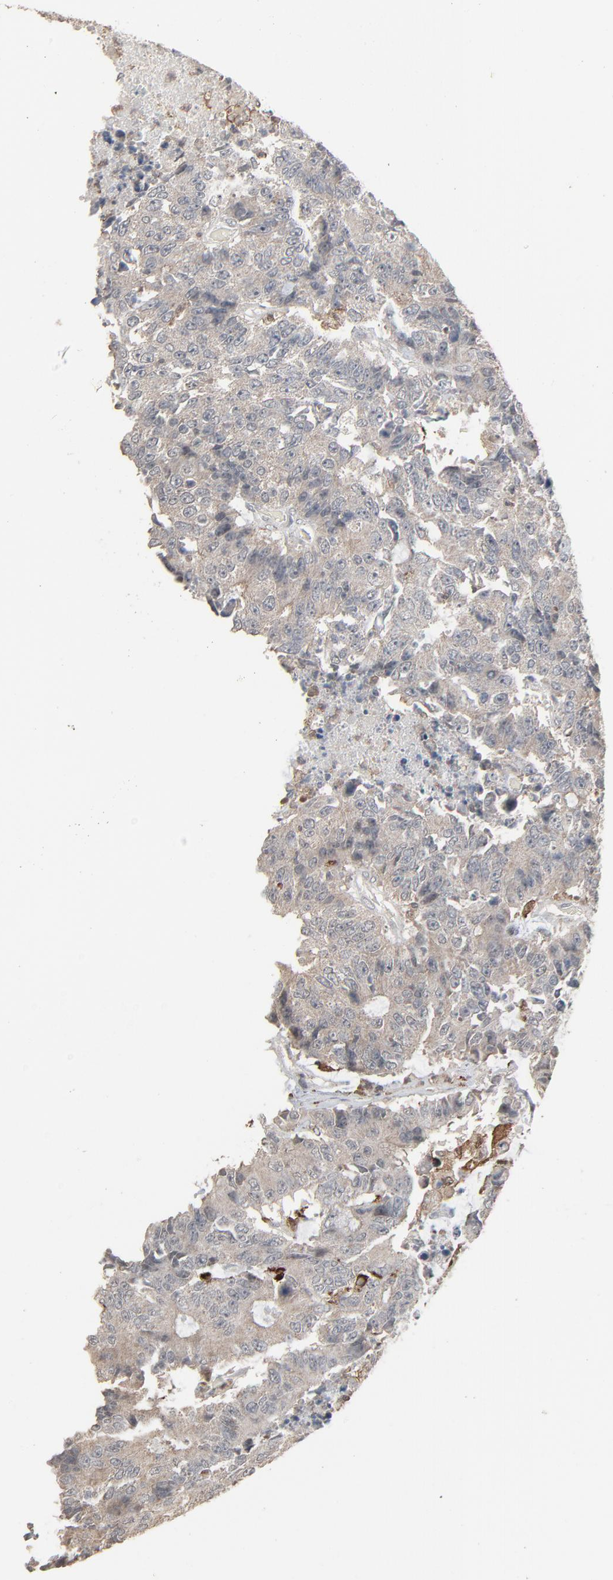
{"staining": {"intensity": "weak", "quantity": ">75%", "location": "cytoplasmic/membranous"}, "tissue": "colorectal cancer", "cell_type": "Tumor cells", "image_type": "cancer", "snomed": [{"axis": "morphology", "description": "Adenocarcinoma, NOS"}, {"axis": "topography", "description": "Colon"}], "caption": "Immunohistochemistry image of human colorectal adenocarcinoma stained for a protein (brown), which displays low levels of weak cytoplasmic/membranous positivity in about >75% of tumor cells.", "gene": "DOCK8", "patient": {"sex": "female", "age": 86}}